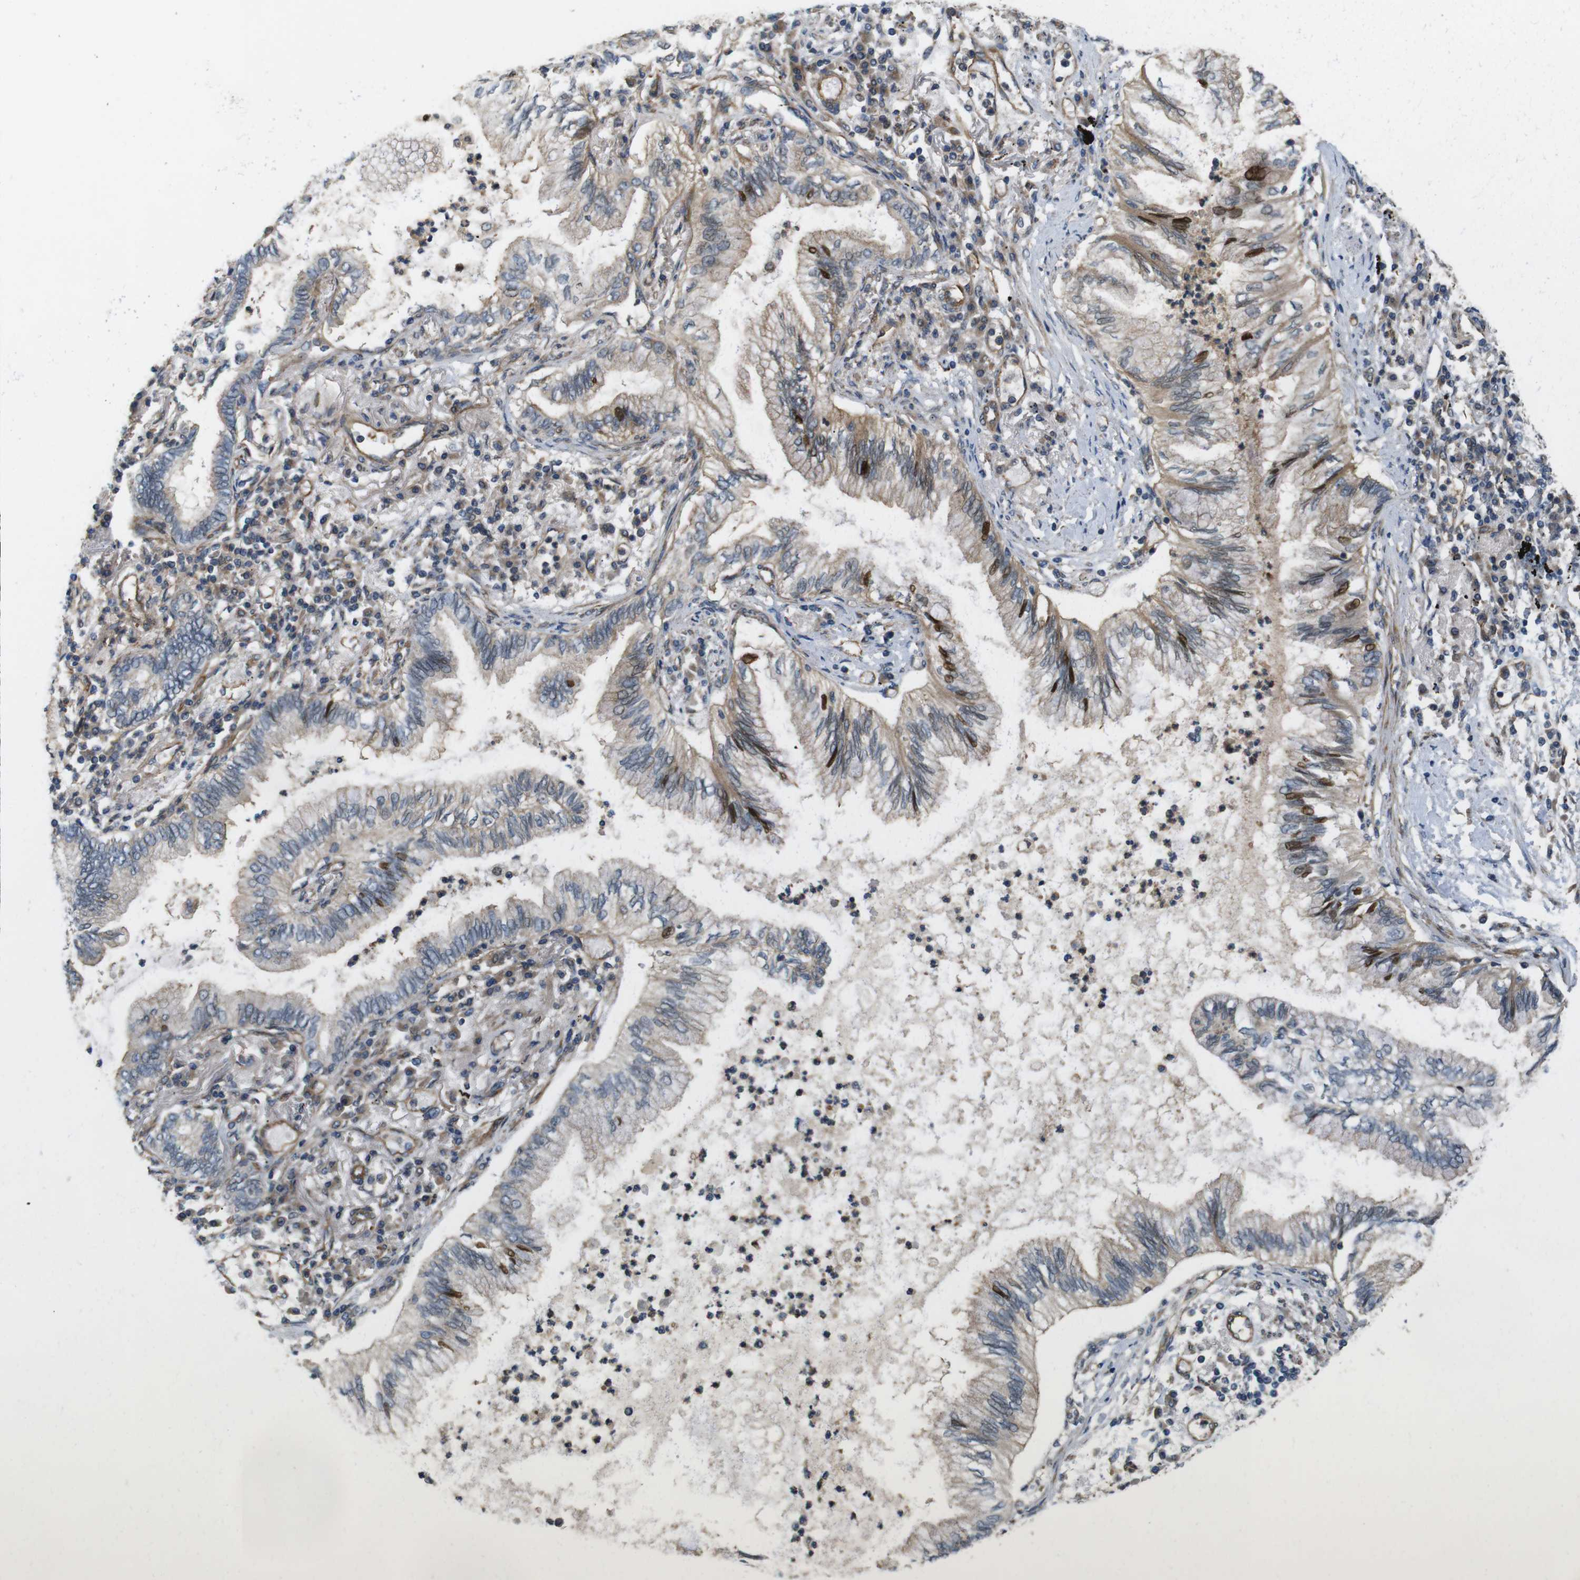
{"staining": {"intensity": "weak", "quantity": ">75%", "location": "cytoplasmic/membranous"}, "tissue": "lung cancer", "cell_type": "Tumor cells", "image_type": "cancer", "snomed": [{"axis": "morphology", "description": "Normal tissue, NOS"}, {"axis": "morphology", "description": "Adenocarcinoma, NOS"}, {"axis": "topography", "description": "Bronchus"}, {"axis": "topography", "description": "Lung"}], "caption": "Human lung cancer (adenocarcinoma) stained with a protein marker displays weak staining in tumor cells.", "gene": "TSC1", "patient": {"sex": "female", "age": 70}}